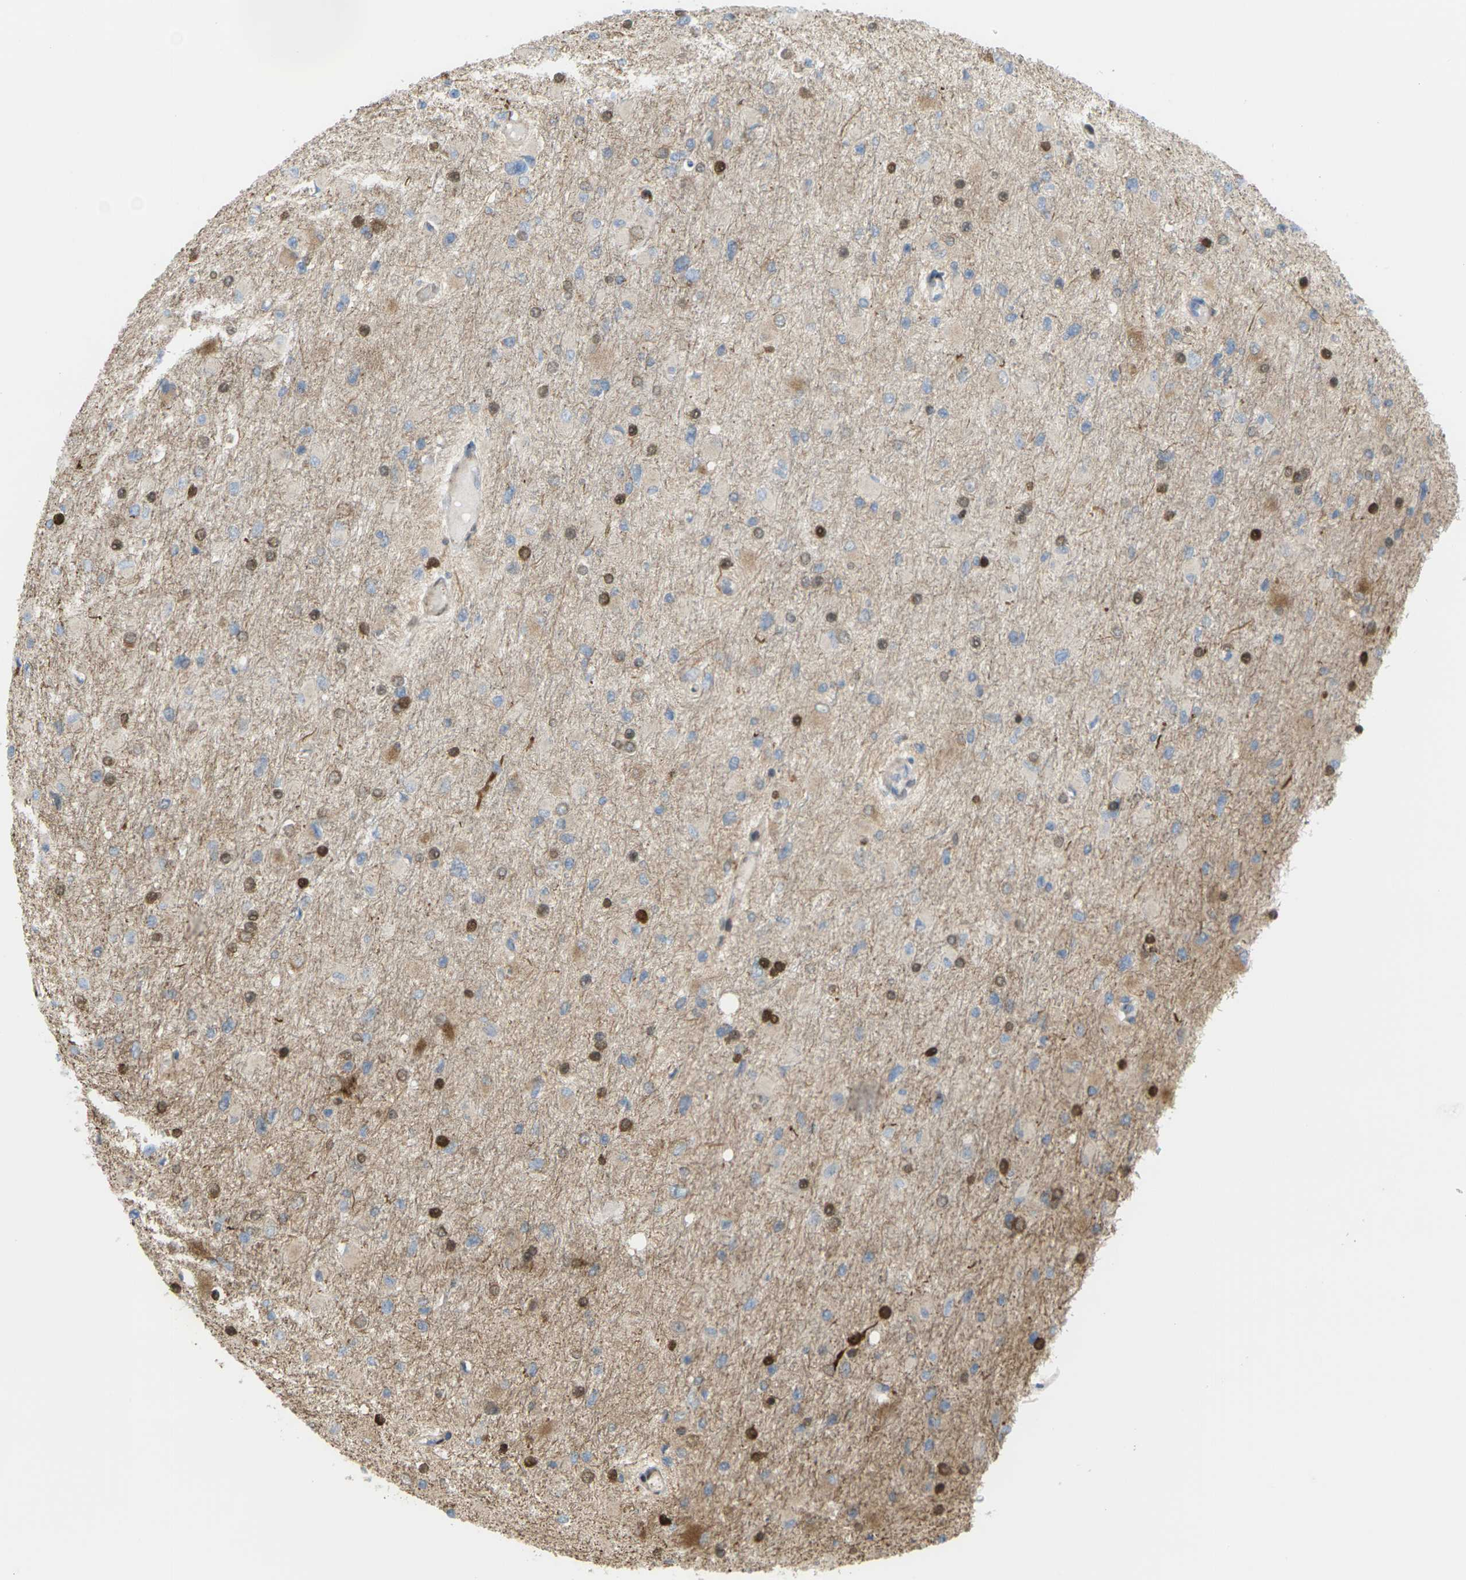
{"staining": {"intensity": "strong", "quantity": "25%-75%", "location": "cytoplasmic/membranous,nuclear"}, "tissue": "glioma", "cell_type": "Tumor cells", "image_type": "cancer", "snomed": [{"axis": "morphology", "description": "Glioma, malignant, High grade"}, {"axis": "topography", "description": "Cerebral cortex"}], "caption": "Malignant glioma (high-grade) stained for a protein reveals strong cytoplasmic/membranous and nuclear positivity in tumor cells.", "gene": "ROBO1", "patient": {"sex": "female", "age": 36}}